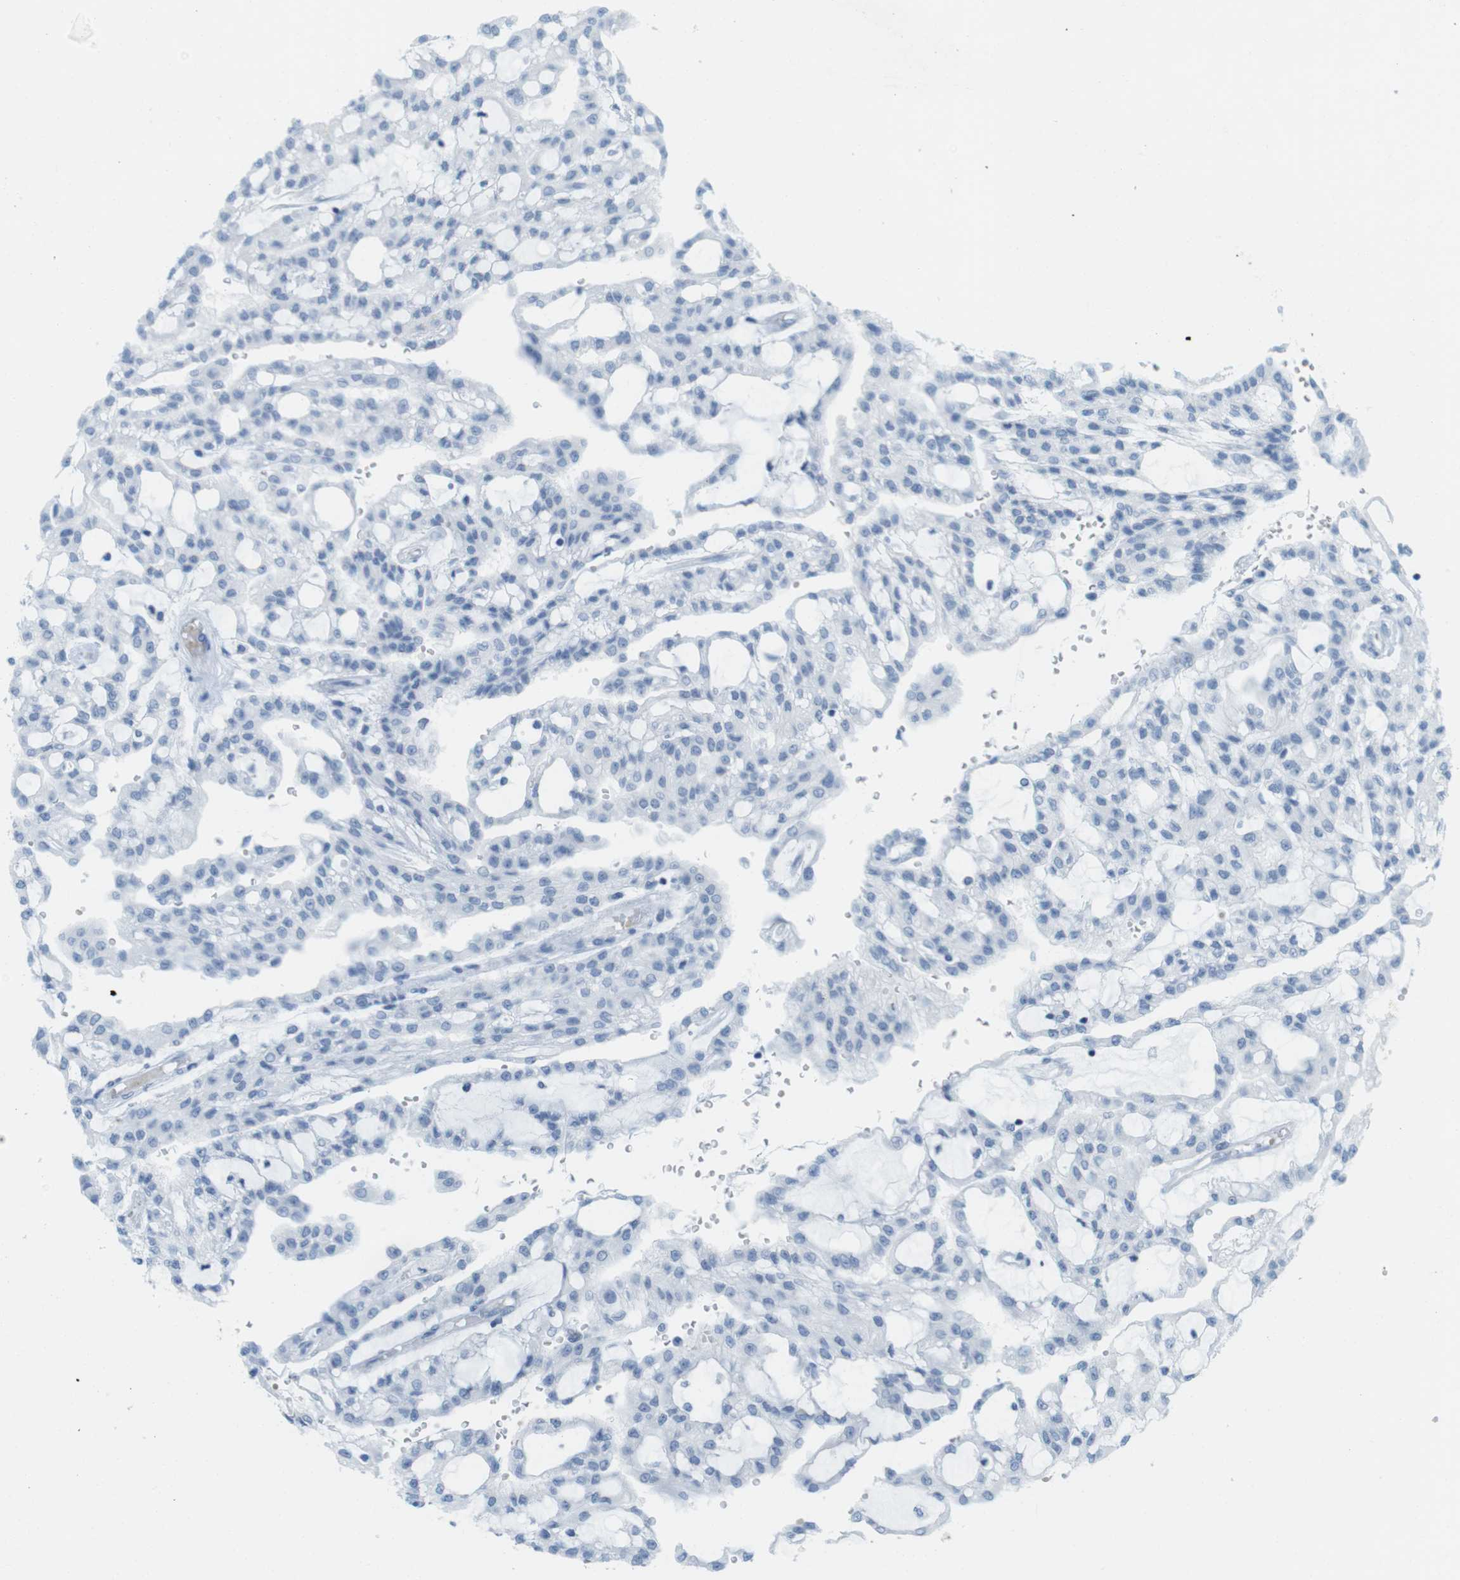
{"staining": {"intensity": "negative", "quantity": "none", "location": "none"}, "tissue": "renal cancer", "cell_type": "Tumor cells", "image_type": "cancer", "snomed": [{"axis": "morphology", "description": "Adenocarcinoma, NOS"}, {"axis": "topography", "description": "Kidney"}], "caption": "Immunohistochemistry (IHC) of renal adenocarcinoma demonstrates no expression in tumor cells. (Stains: DAB IHC with hematoxylin counter stain, Microscopy: brightfield microscopy at high magnification).", "gene": "TNNT2", "patient": {"sex": "male", "age": 63}}